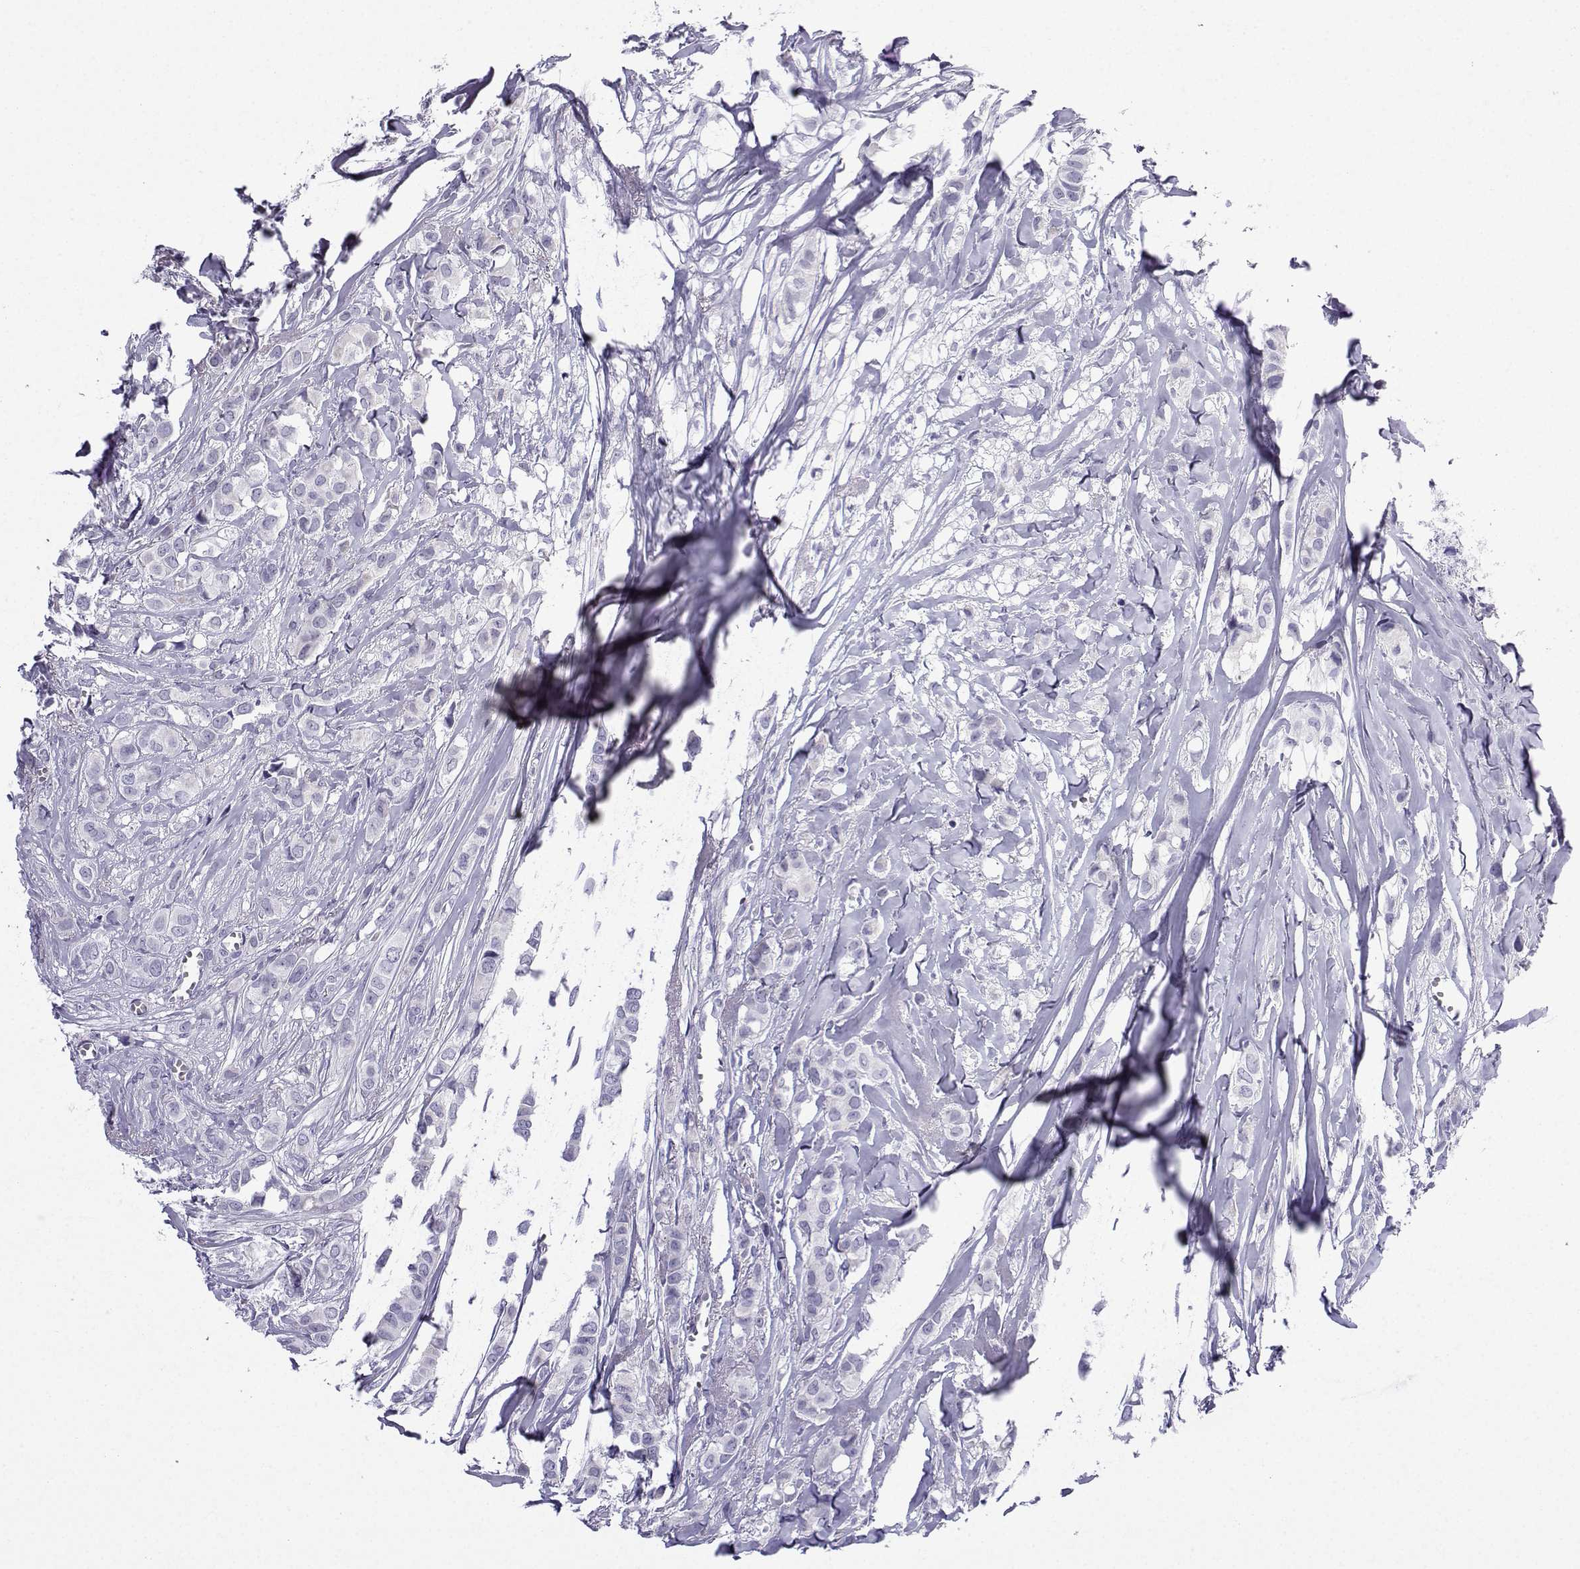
{"staining": {"intensity": "negative", "quantity": "none", "location": "none"}, "tissue": "breast cancer", "cell_type": "Tumor cells", "image_type": "cancer", "snomed": [{"axis": "morphology", "description": "Duct carcinoma"}, {"axis": "topography", "description": "Breast"}], "caption": "Invasive ductal carcinoma (breast) was stained to show a protein in brown. There is no significant positivity in tumor cells. (Brightfield microscopy of DAB (3,3'-diaminobenzidine) immunohistochemistry (IHC) at high magnification).", "gene": "ACRBP", "patient": {"sex": "female", "age": 85}}